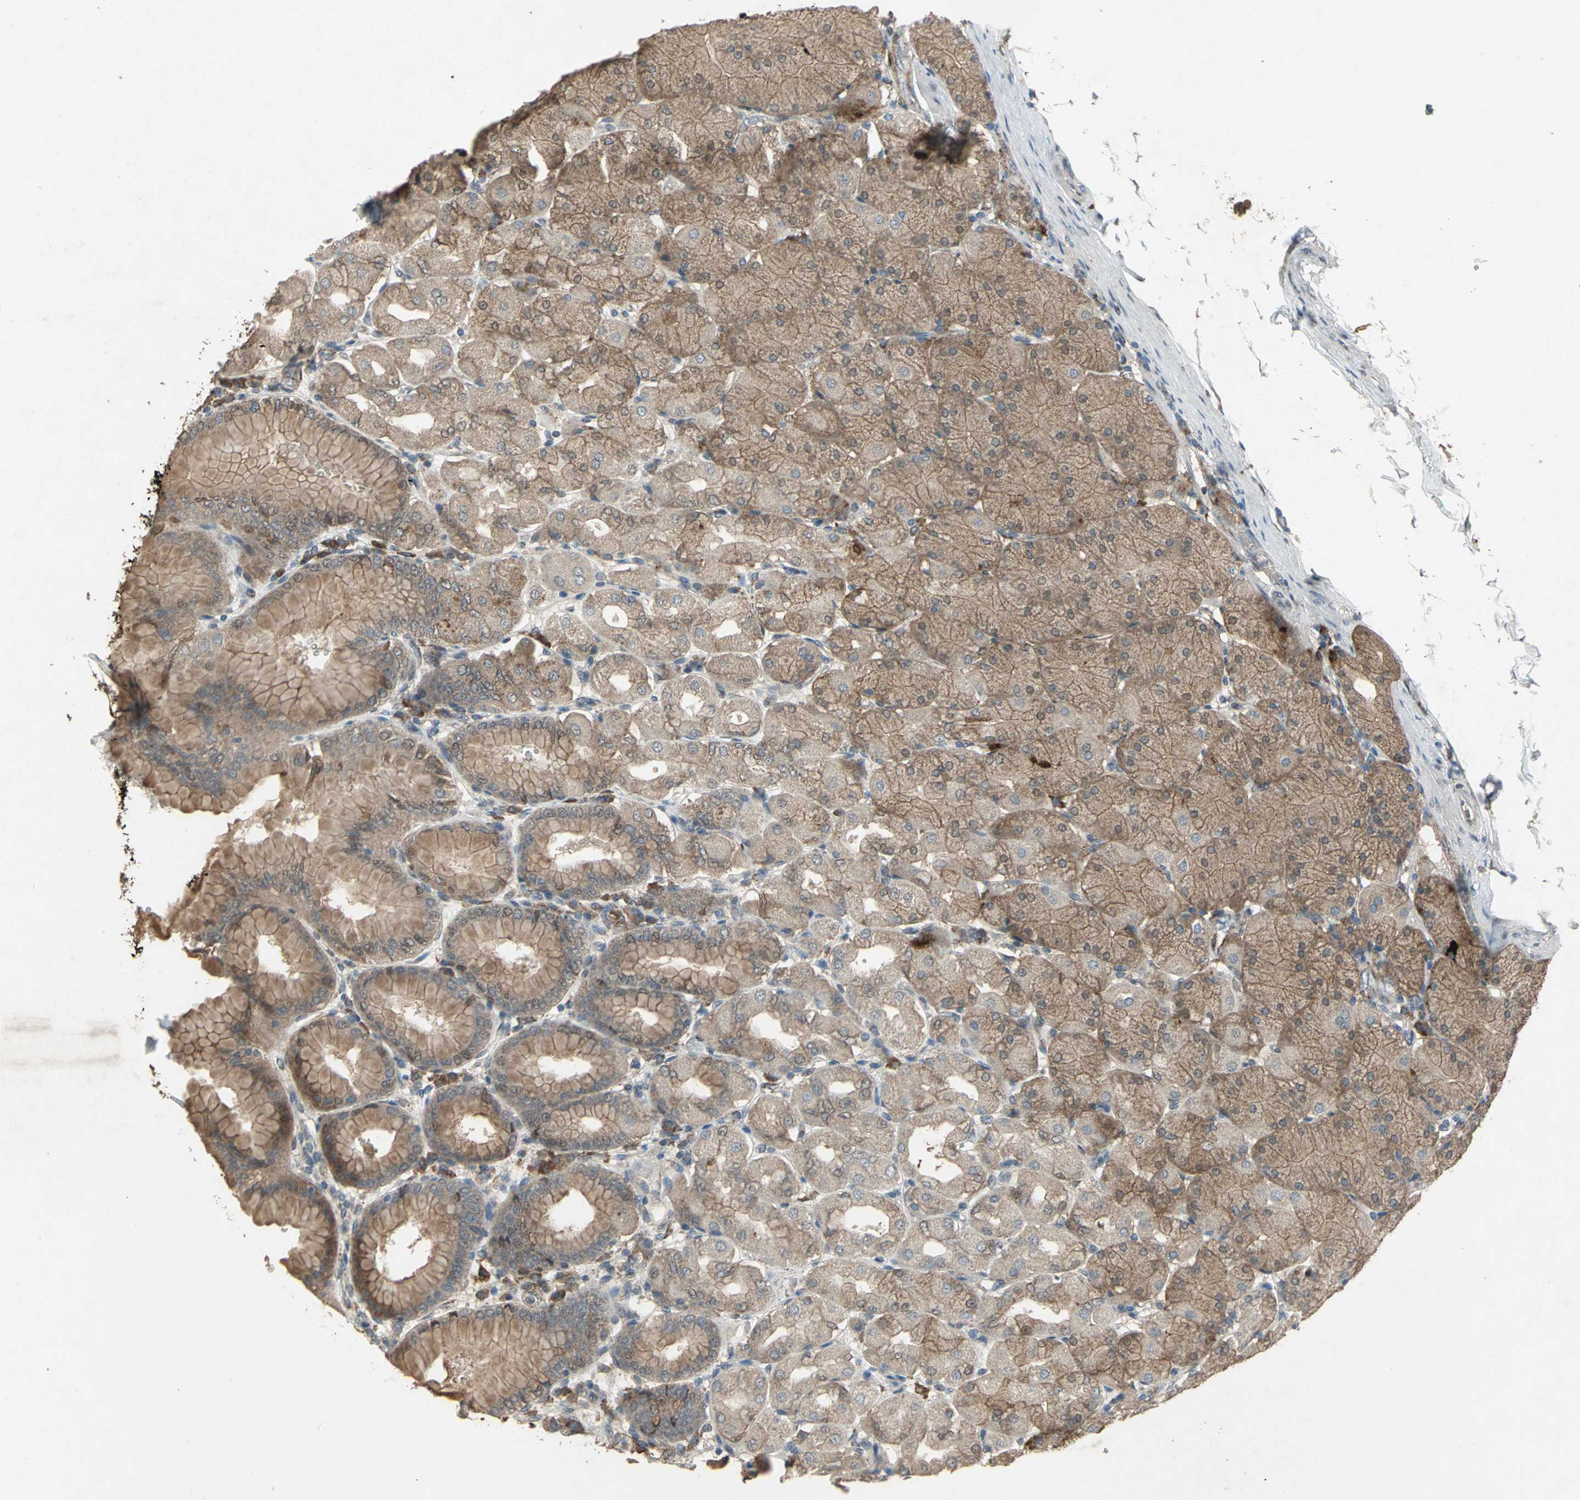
{"staining": {"intensity": "moderate", "quantity": ">75%", "location": "cytoplasmic/membranous"}, "tissue": "stomach", "cell_type": "Glandular cells", "image_type": "normal", "snomed": [{"axis": "morphology", "description": "Normal tissue, NOS"}, {"axis": "topography", "description": "Stomach, upper"}], "caption": "Immunohistochemistry (IHC) micrograph of benign stomach: stomach stained using immunohistochemistry displays medium levels of moderate protein expression localized specifically in the cytoplasmic/membranous of glandular cells, appearing as a cytoplasmic/membranous brown color.", "gene": "SEPTIN4", "patient": {"sex": "female", "age": 56}}